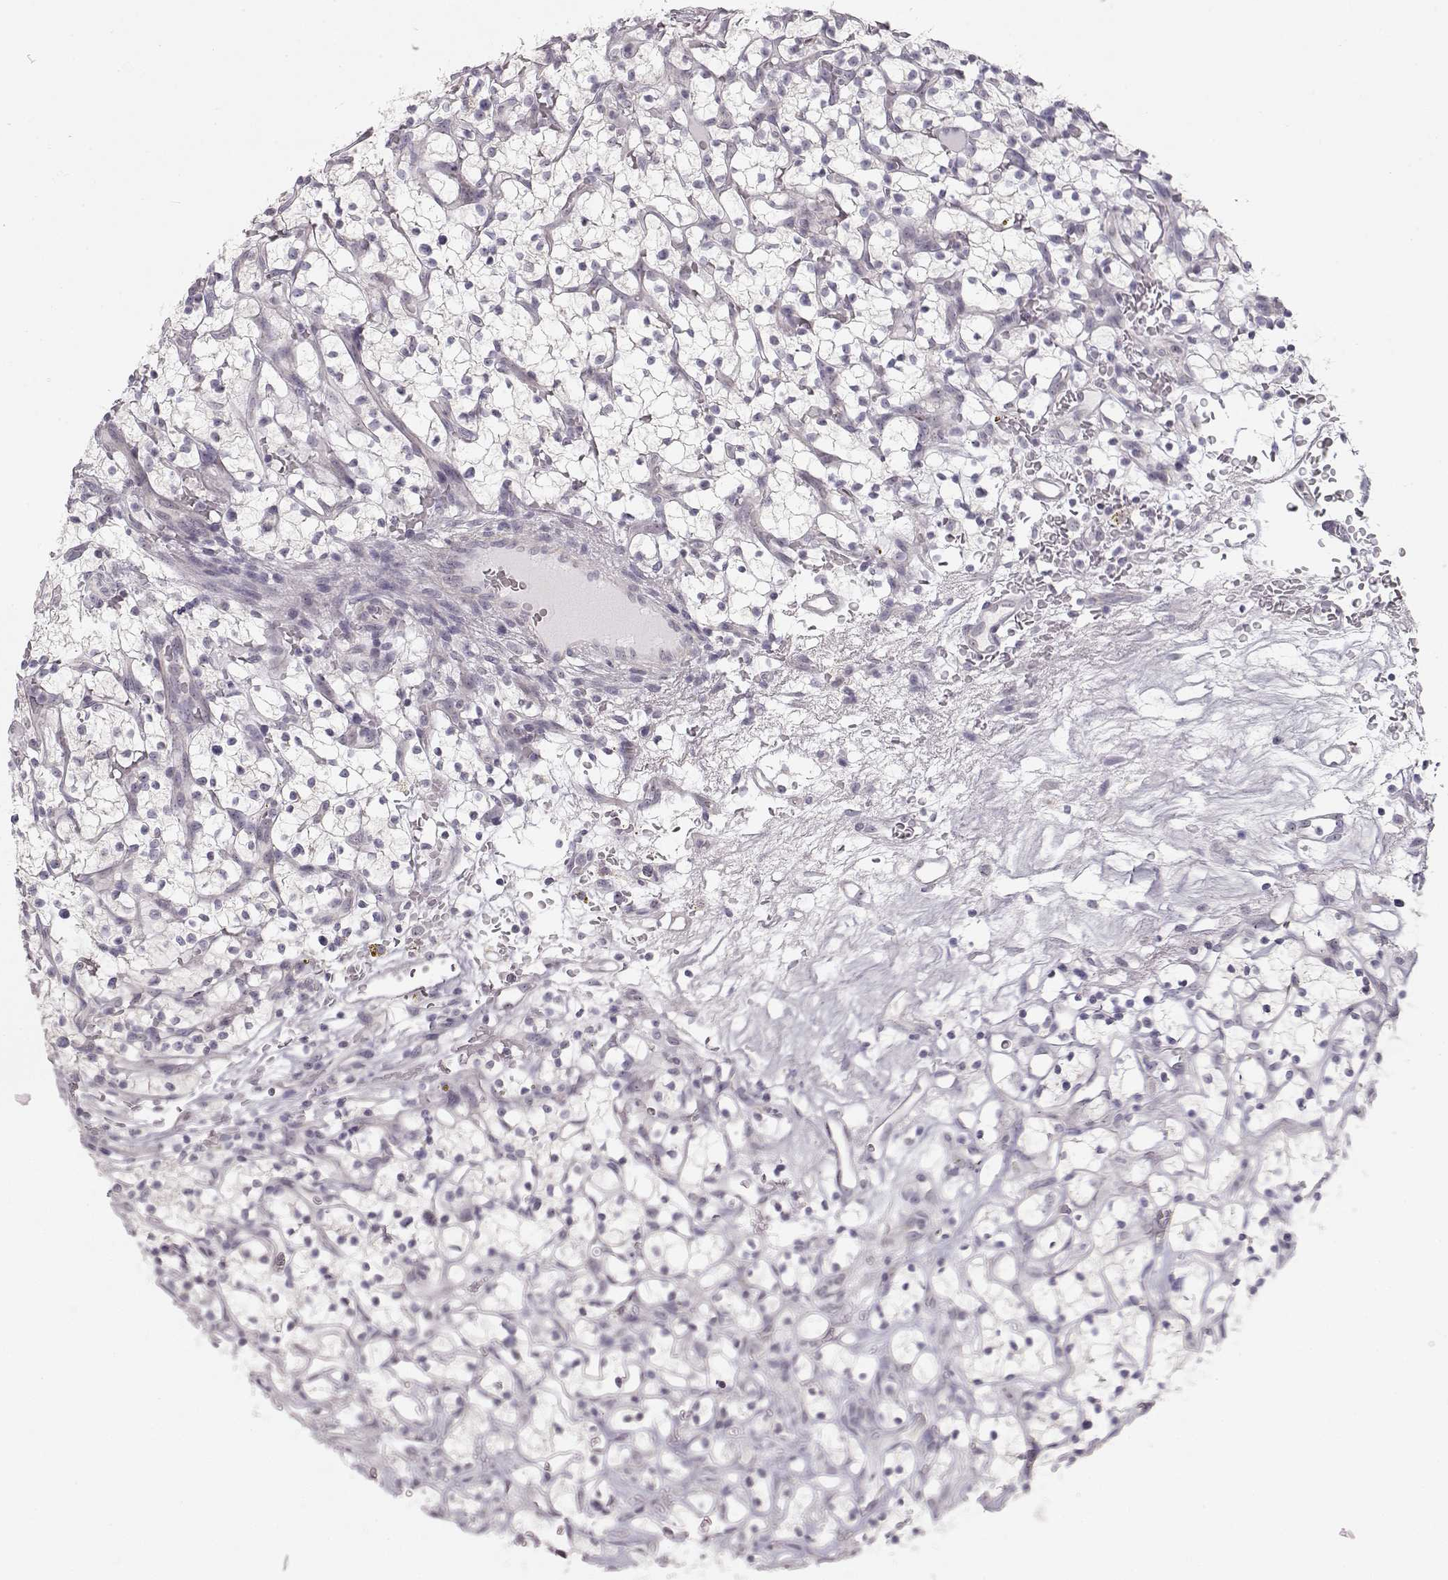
{"staining": {"intensity": "negative", "quantity": "none", "location": "none"}, "tissue": "renal cancer", "cell_type": "Tumor cells", "image_type": "cancer", "snomed": [{"axis": "morphology", "description": "Adenocarcinoma, NOS"}, {"axis": "topography", "description": "Kidney"}], "caption": "Tumor cells show no significant protein positivity in adenocarcinoma (renal). (DAB (3,3'-diaminobenzidine) IHC with hematoxylin counter stain).", "gene": "FAM205A", "patient": {"sex": "female", "age": 64}}